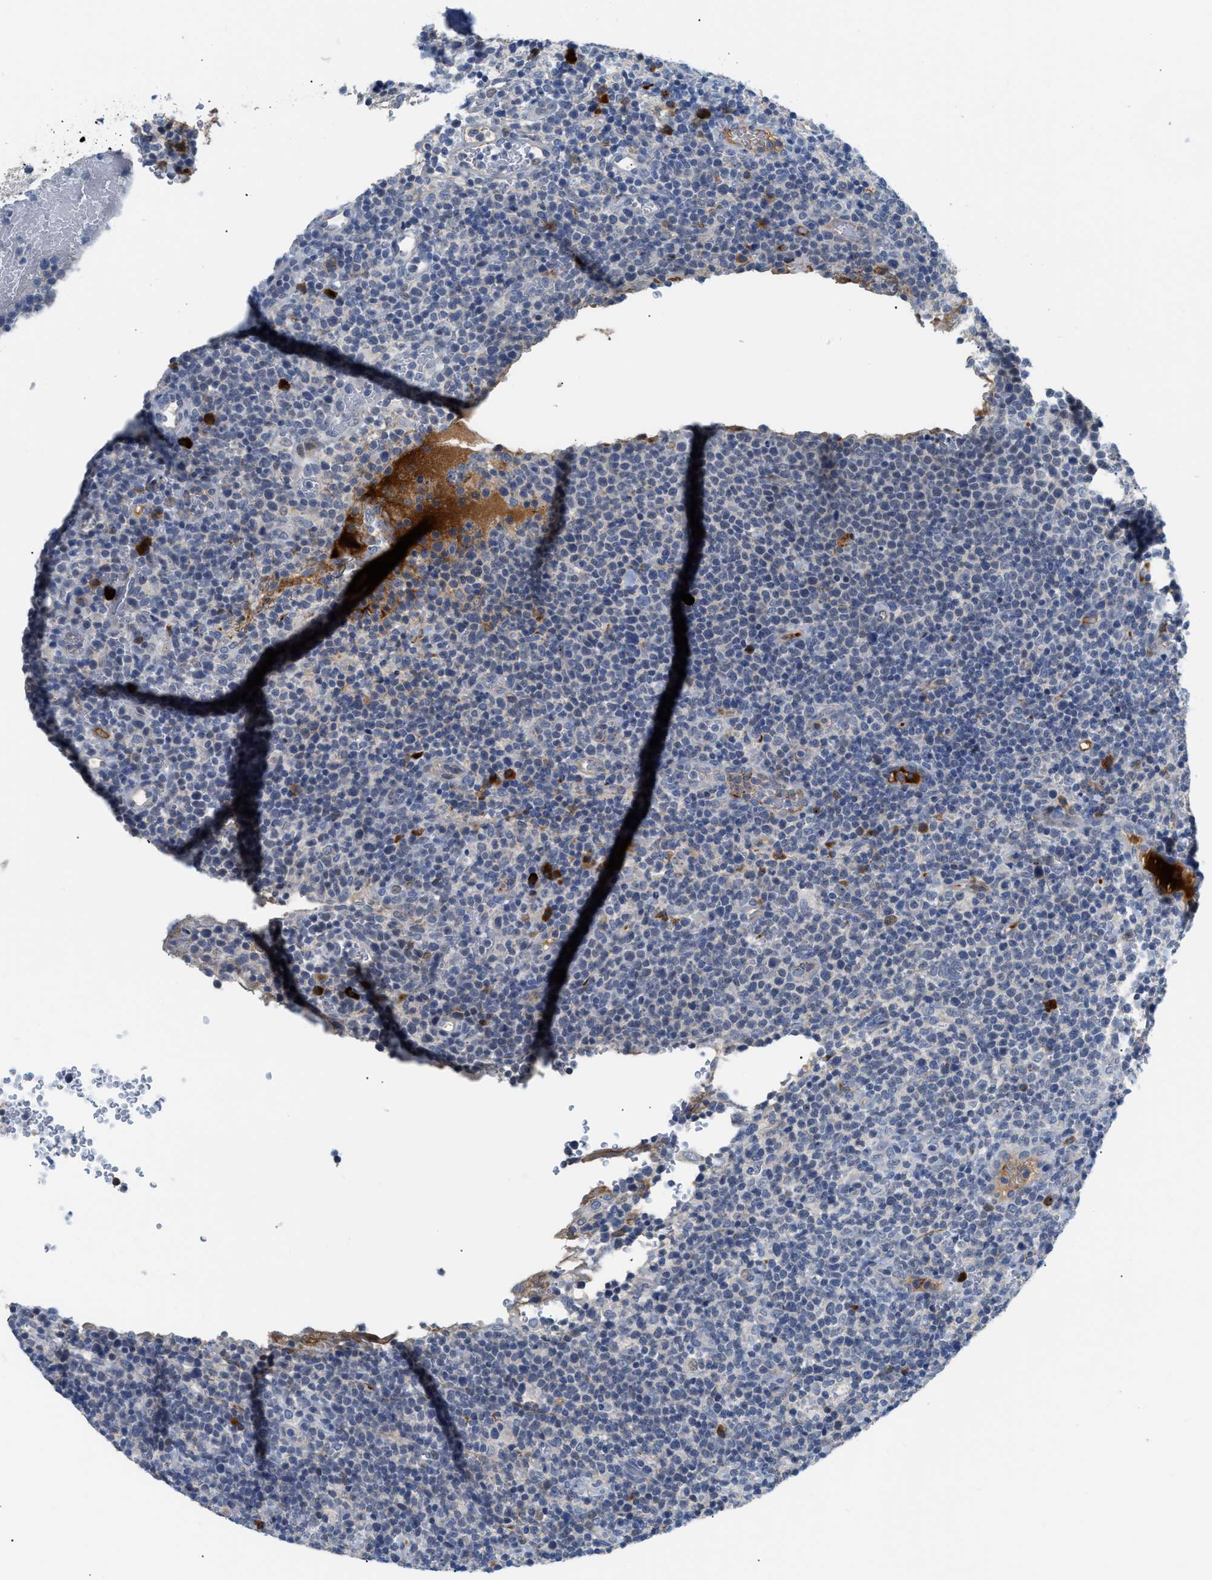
{"staining": {"intensity": "negative", "quantity": "none", "location": "none"}, "tissue": "lymphoma", "cell_type": "Tumor cells", "image_type": "cancer", "snomed": [{"axis": "morphology", "description": "Malignant lymphoma, non-Hodgkin's type, High grade"}, {"axis": "topography", "description": "Lymph node"}], "caption": "IHC histopathology image of lymphoma stained for a protein (brown), which displays no staining in tumor cells. (Stains: DAB immunohistochemistry (IHC) with hematoxylin counter stain, Microscopy: brightfield microscopy at high magnification).", "gene": "OR9K2", "patient": {"sex": "male", "age": 61}}